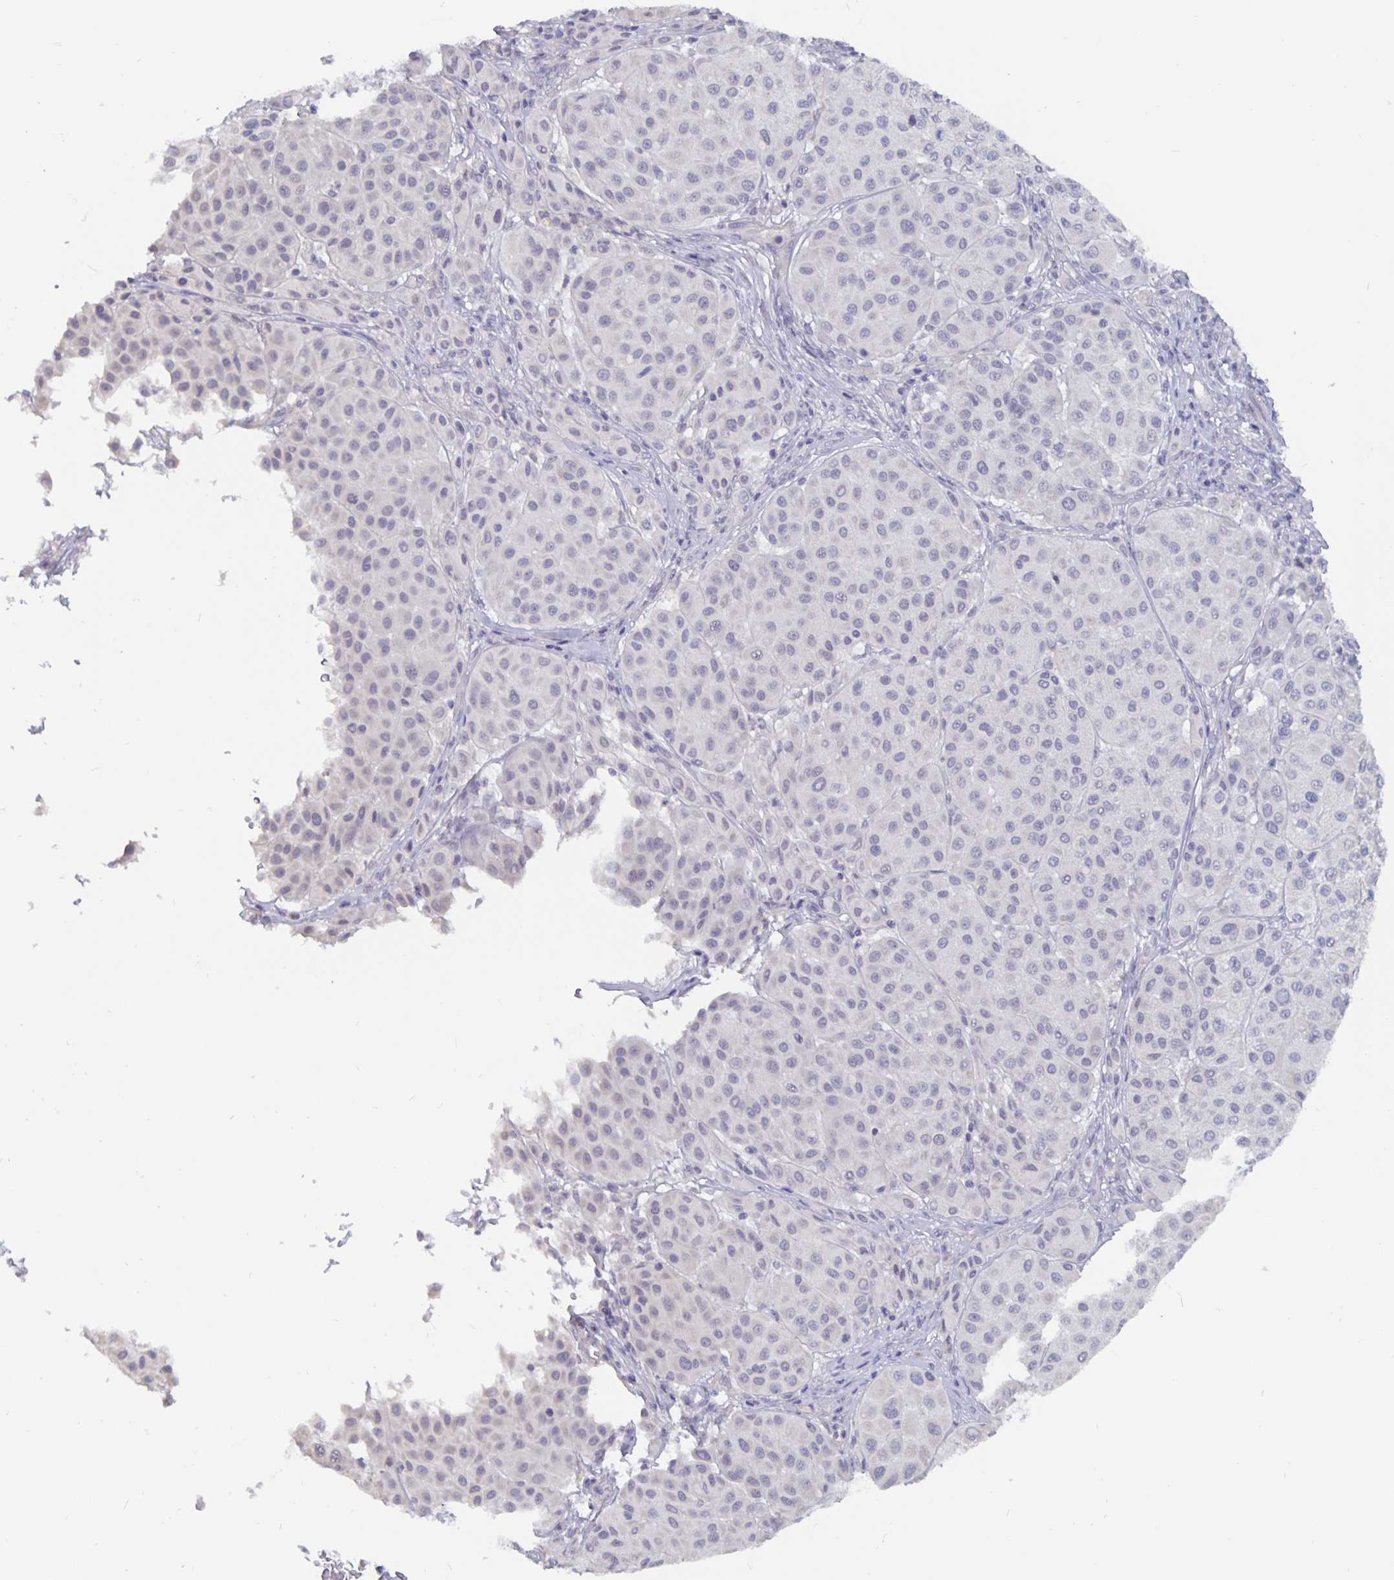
{"staining": {"intensity": "negative", "quantity": "none", "location": "none"}, "tissue": "melanoma", "cell_type": "Tumor cells", "image_type": "cancer", "snomed": [{"axis": "morphology", "description": "Malignant melanoma, Metastatic site"}, {"axis": "topography", "description": "Smooth muscle"}], "caption": "This is a photomicrograph of immunohistochemistry (IHC) staining of malignant melanoma (metastatic site), which shows no expression in tumor cells.", "gene": "PLCB3", "patient": {"sex": "male", "age": 41}}